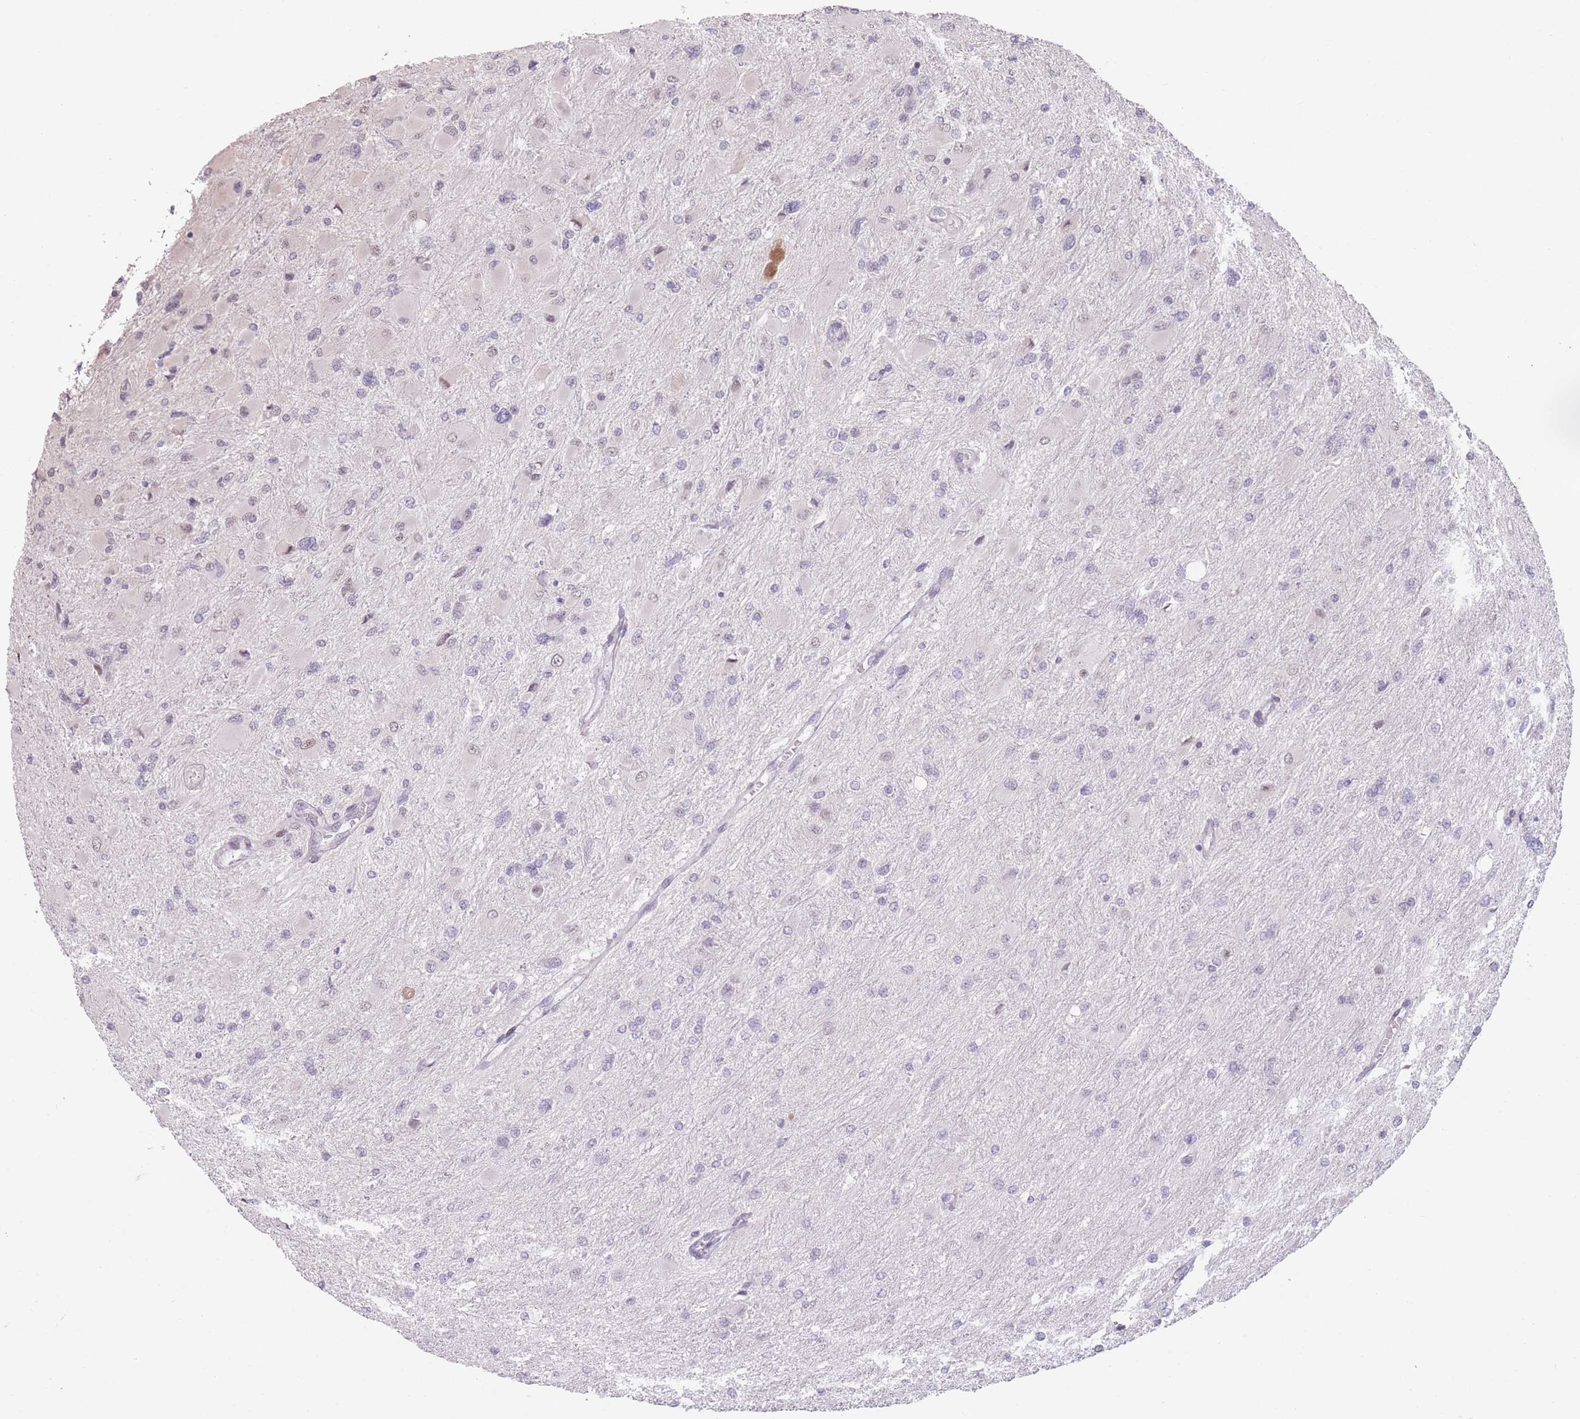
{"staining": {"intensity": "weak", "quantity": "<25%", "location": "nuclear"}, "tissue": "glioma", "cell_type": "Tumor cells", "image_type": "cancer", "snomed": [{"axis": "morphology", "description": "Glioma, malignant, High grade"}, {"axis": "topography", "description": "Cerebral cortex"}], "caption": "Immunohistochemistry histopathology image of neoplastic tissue: malignant glioma (high-grade) stained with DAB demonstrates no significant protein expression in tumor cells.", "gene": "SUPT6H", "patient": {"sex": "female", "age": 36}}